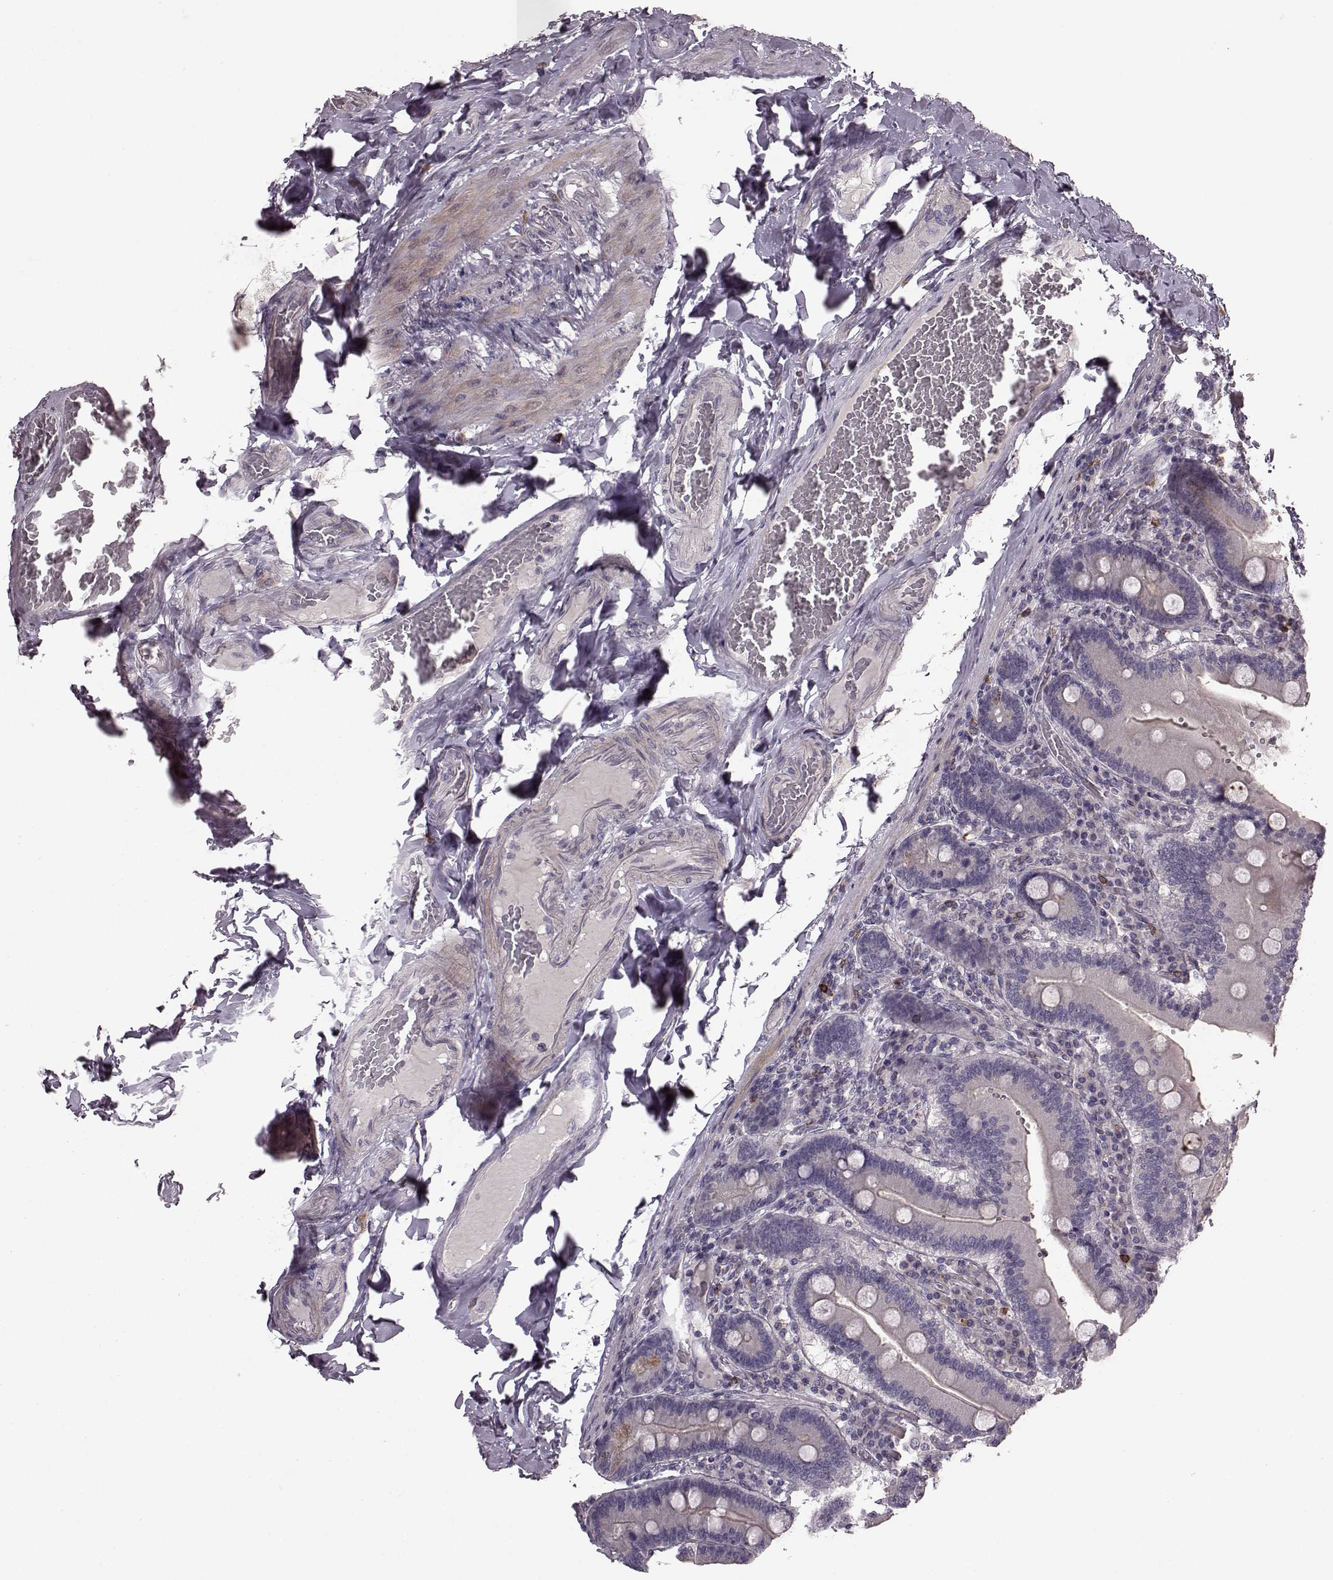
{"staining": {"intensity": "moderate", "quantity": "25%-75%", "location": "cytoplasmic/membranous"}, "tissue": "duodenum", "cell_type": "Glandular cells", "image_type": "normal", "snomed": [{"axis": "morphology", "description": "Normal tissue, NOS"}, {"axis": "topography", "description": "Duodenum"}], "caption": "Human duodenum stained with a brown dye shows moderate cytoplasmic/membranous positive positivity in approximately 25%-75% of glandular cells.", "gene": "SLC52A3", "patient": {"sex": "female", "age": 62}}